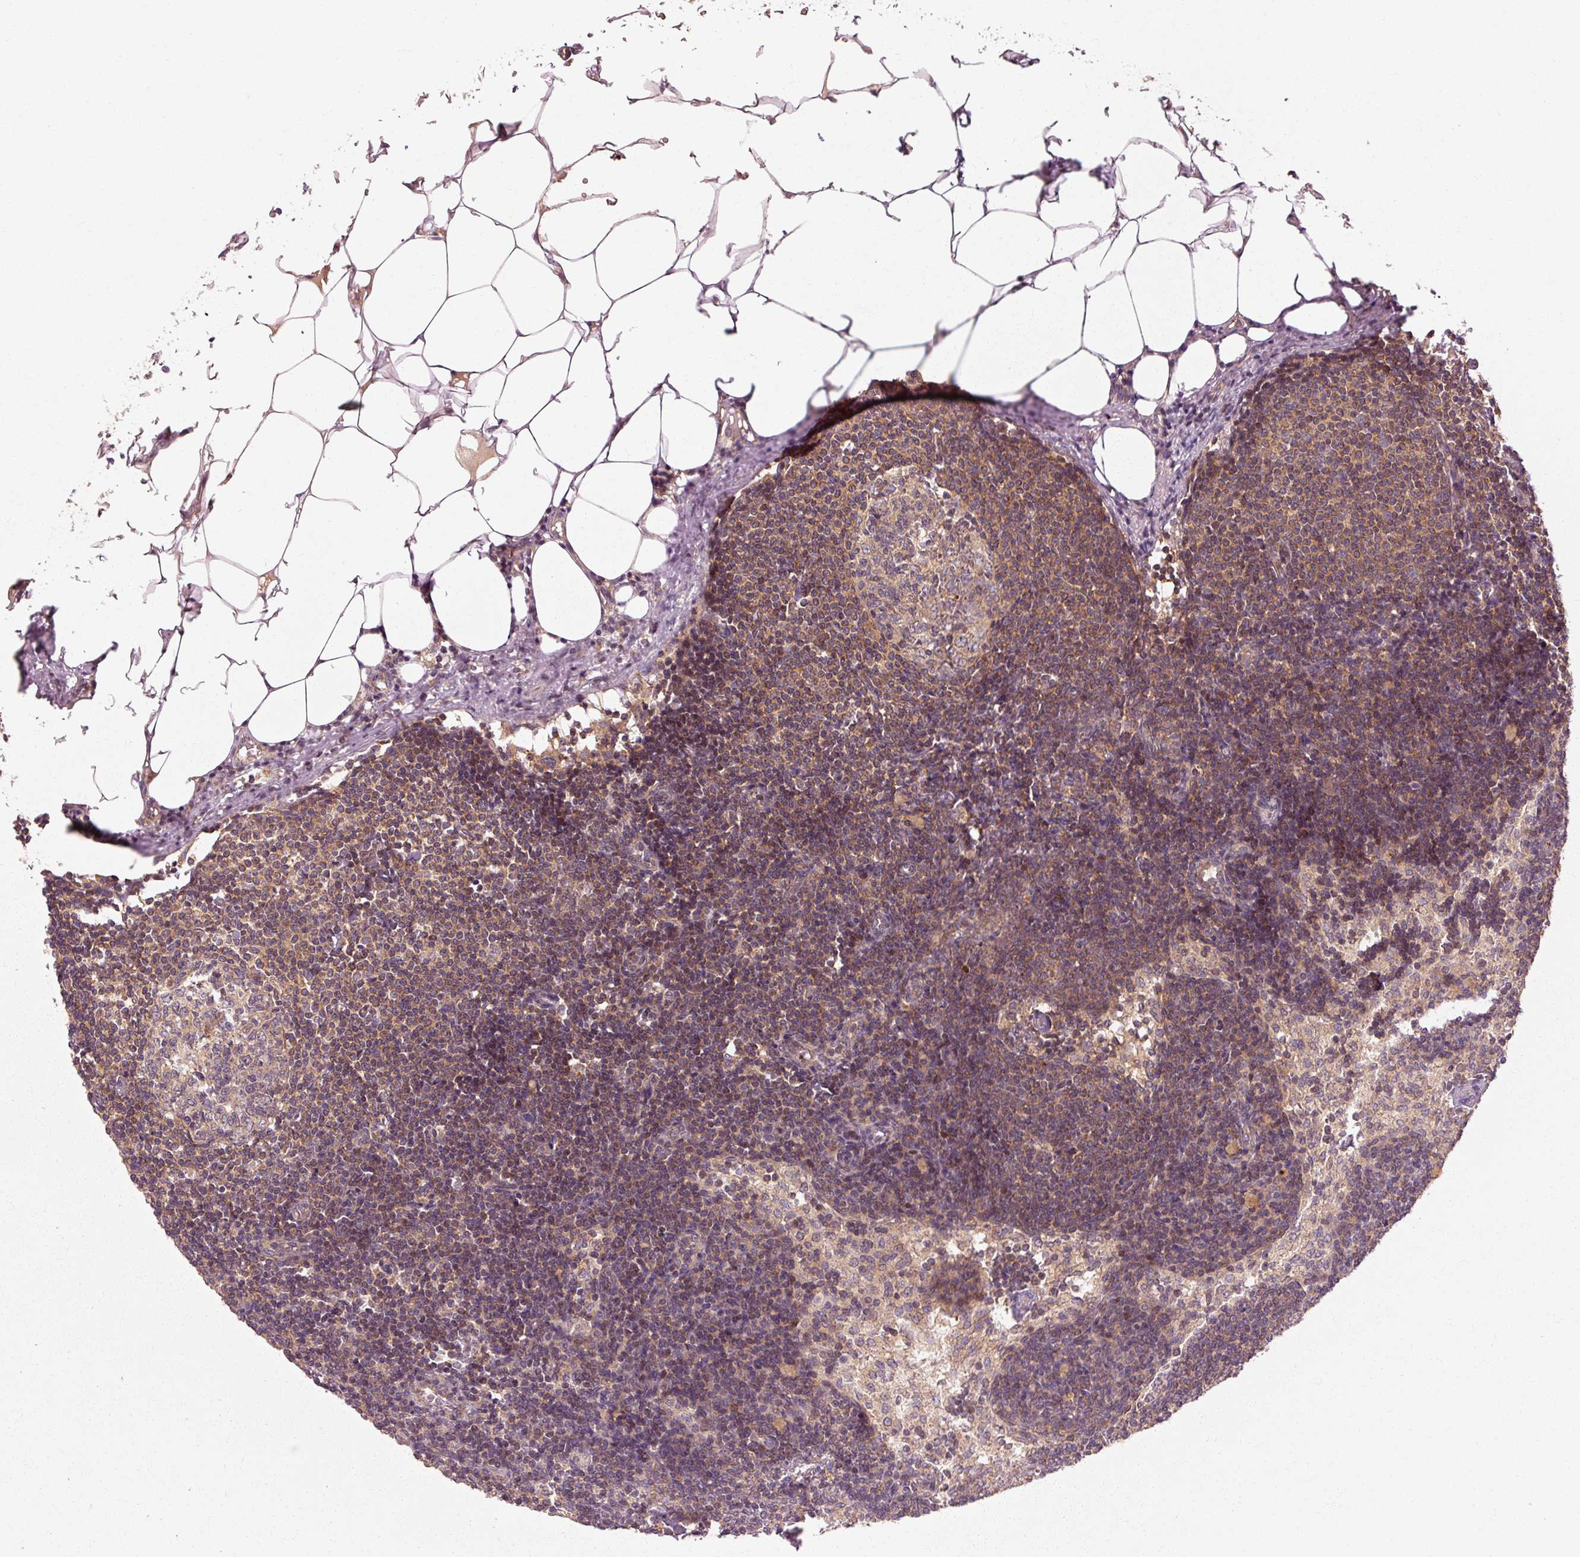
{"staining": {"intensity": "weak", "quantity": "<25%", "location": "cytoplasmic/membranous"}, "tissue": "lymph node", "cell_type": "Germinal center cells", "image_type": "normal", "snomed": [{"axis": "morphology", "description": "Normal tissue, NOS"}, {"axis": "topography", "description": "Lymph node"}], "caption": "An immunohistochemistry (IHC) micrograph of normal lymph node is shown. There is no staining in germinal center cells of lymph node. (DAB IHC, high magnification).", "gene": "CTNNA1", "patient": {"sex": "male", "age": 49}}